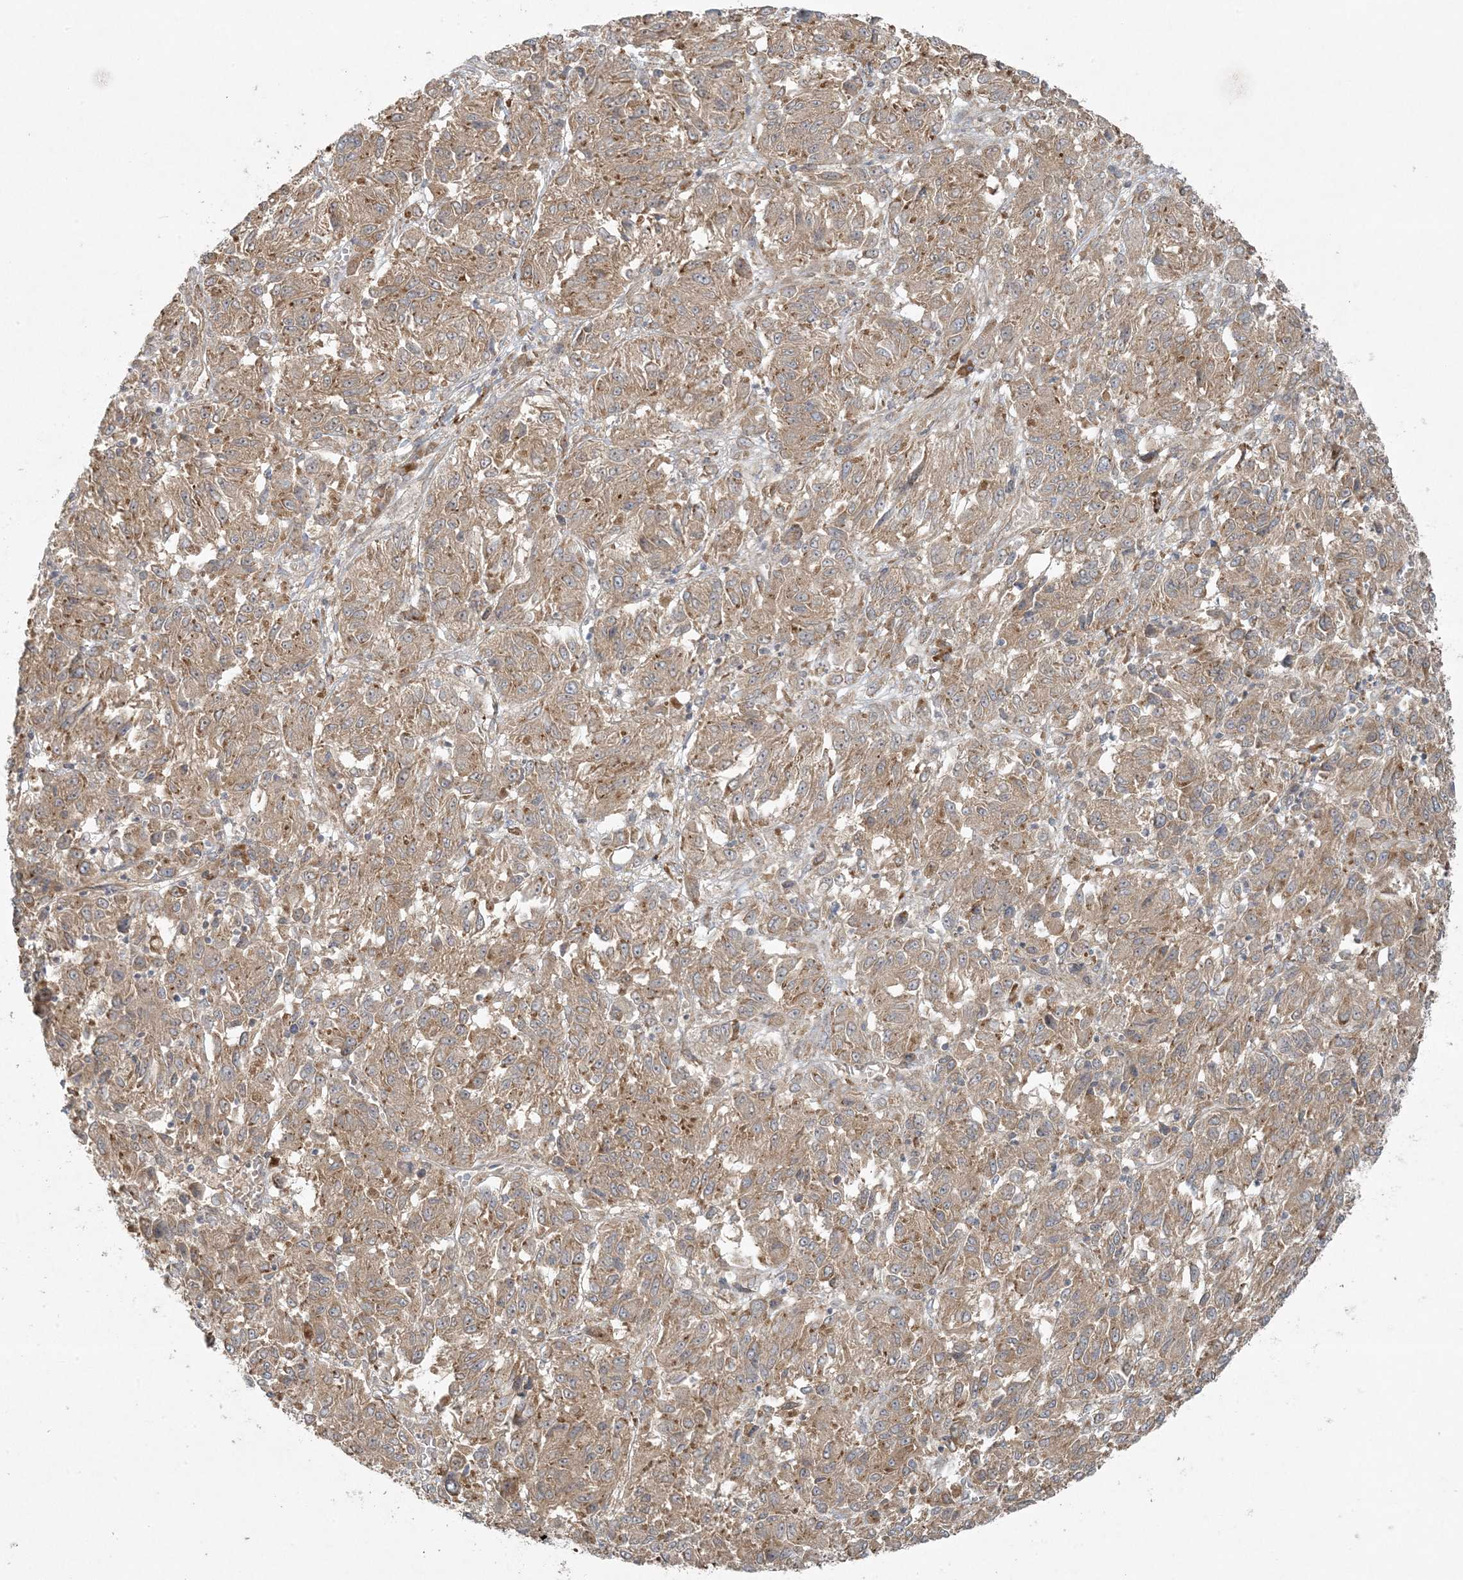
{"staining": {"intensity": "weak", "quantity": ">75%", "location": "cytoplasmic/membranous"}, "tissue": "melanoma", "cell_type": "Tumor cells", "image_type": "cancer", "snomed": [{"axis": "morphology", "description": "Malignant melanoma, Metastatic site"}, {"axis": "topography", "description": "Lung"}], "caption": "Protein analysis of malignant melanoma (metastatic site) tissue shows weak cytoplasmic/membranous staining in about >75% of tumor cells.", "gene": "ZNF263", "patient": {"sex": "male", "age": 64}}